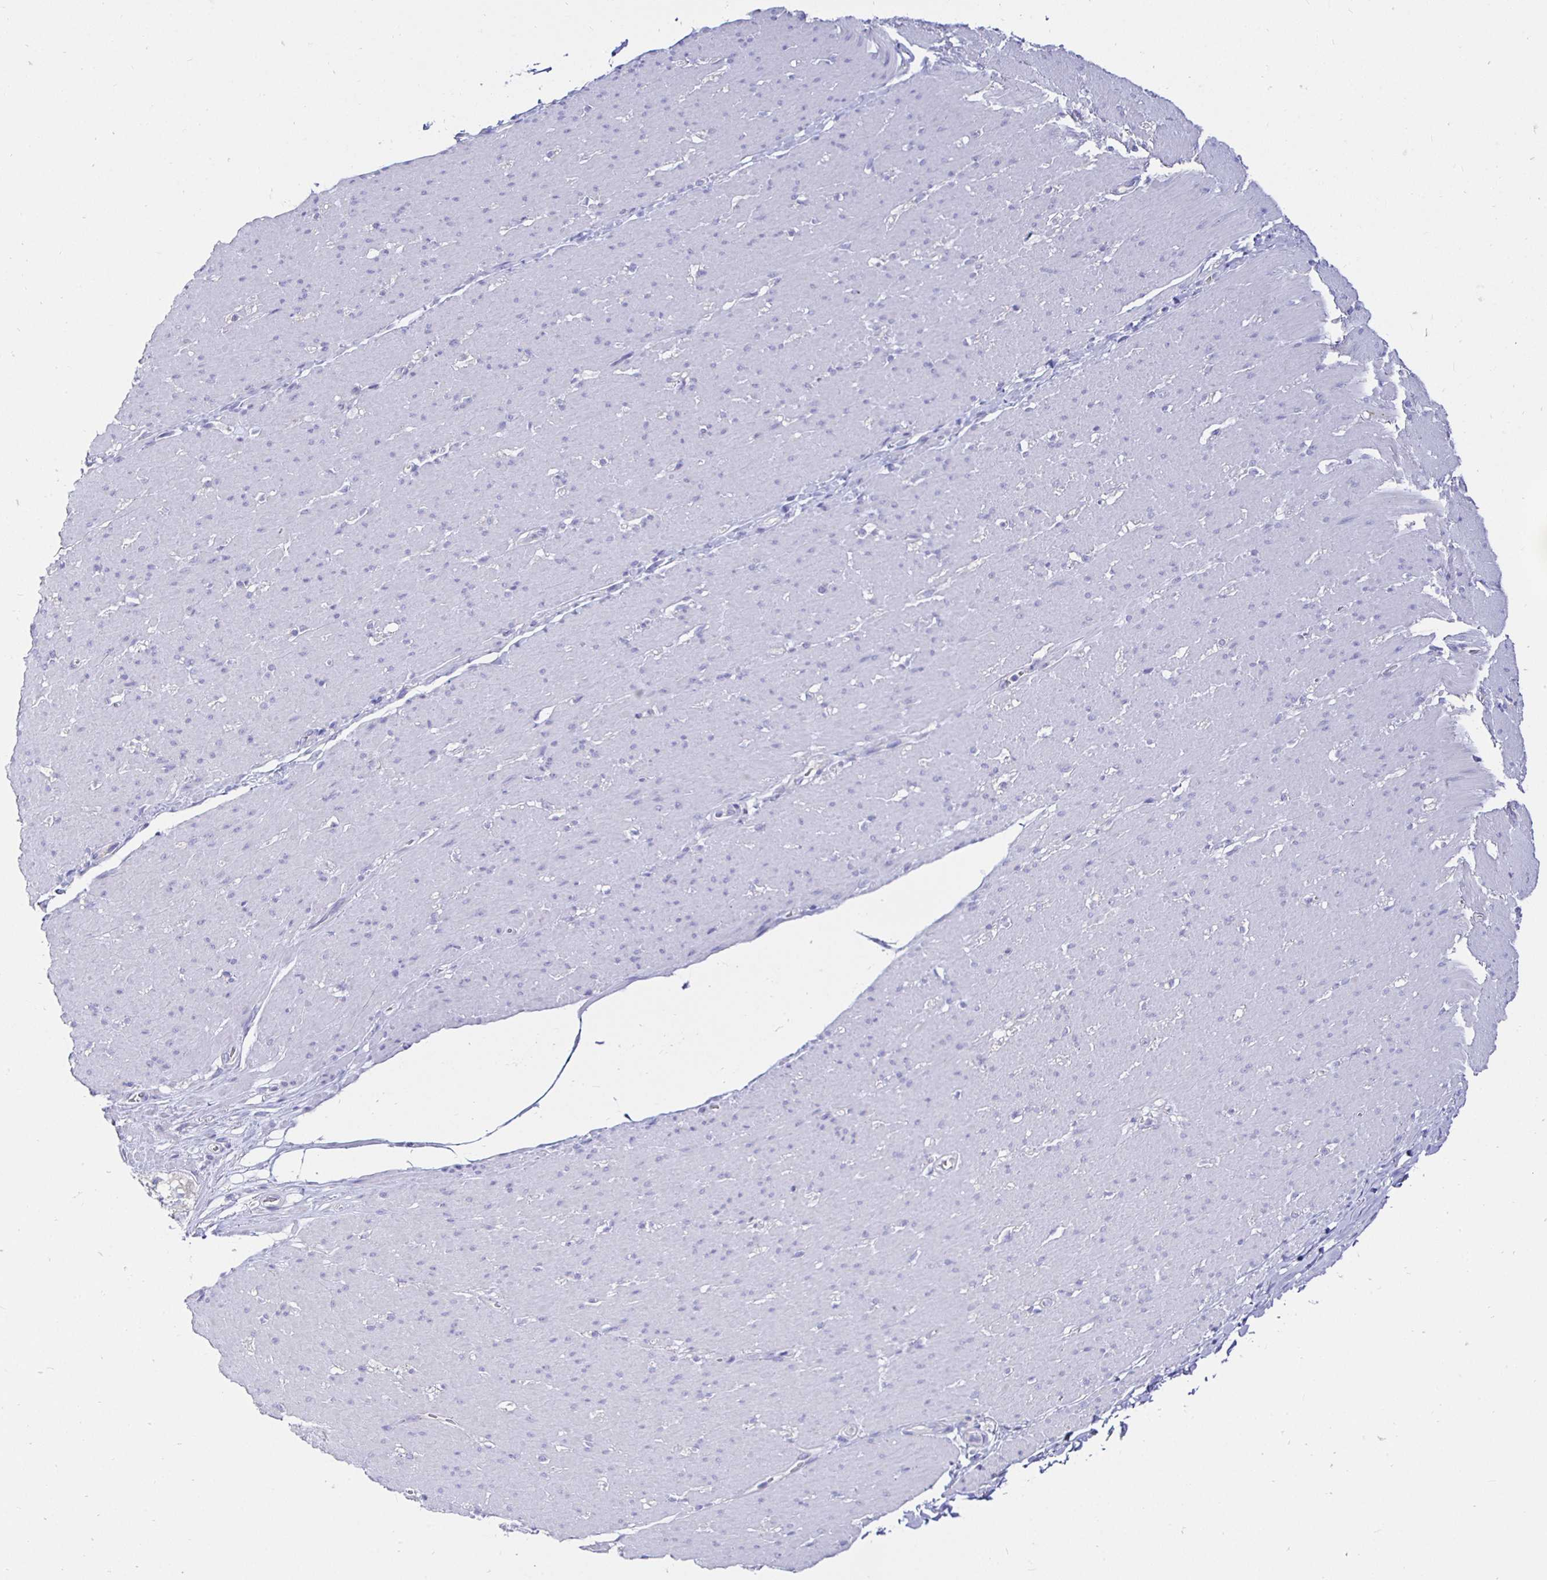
{"staining": {"intensity": "negative", "quantity": "none", "location": "none"}, "tissue": "smooth muscle", "cell_type": "Smooth muscle cells", "image_type": "normal", "snomed": [{"axis": "morphology", "description": "Normal tissue, NOS"}, {"axis": "topography", "description": "Smooth muscle"}, {"axis": "topography", "description": "Rectum"}], "caption": "High power microscopy photomicrograph of an IHC photomicrograph of benign smooth muscle, revealing no significant staining in smooth muscle cells.", "gene": "UMOD", "patient": {"sex": "male", "age": 53}}